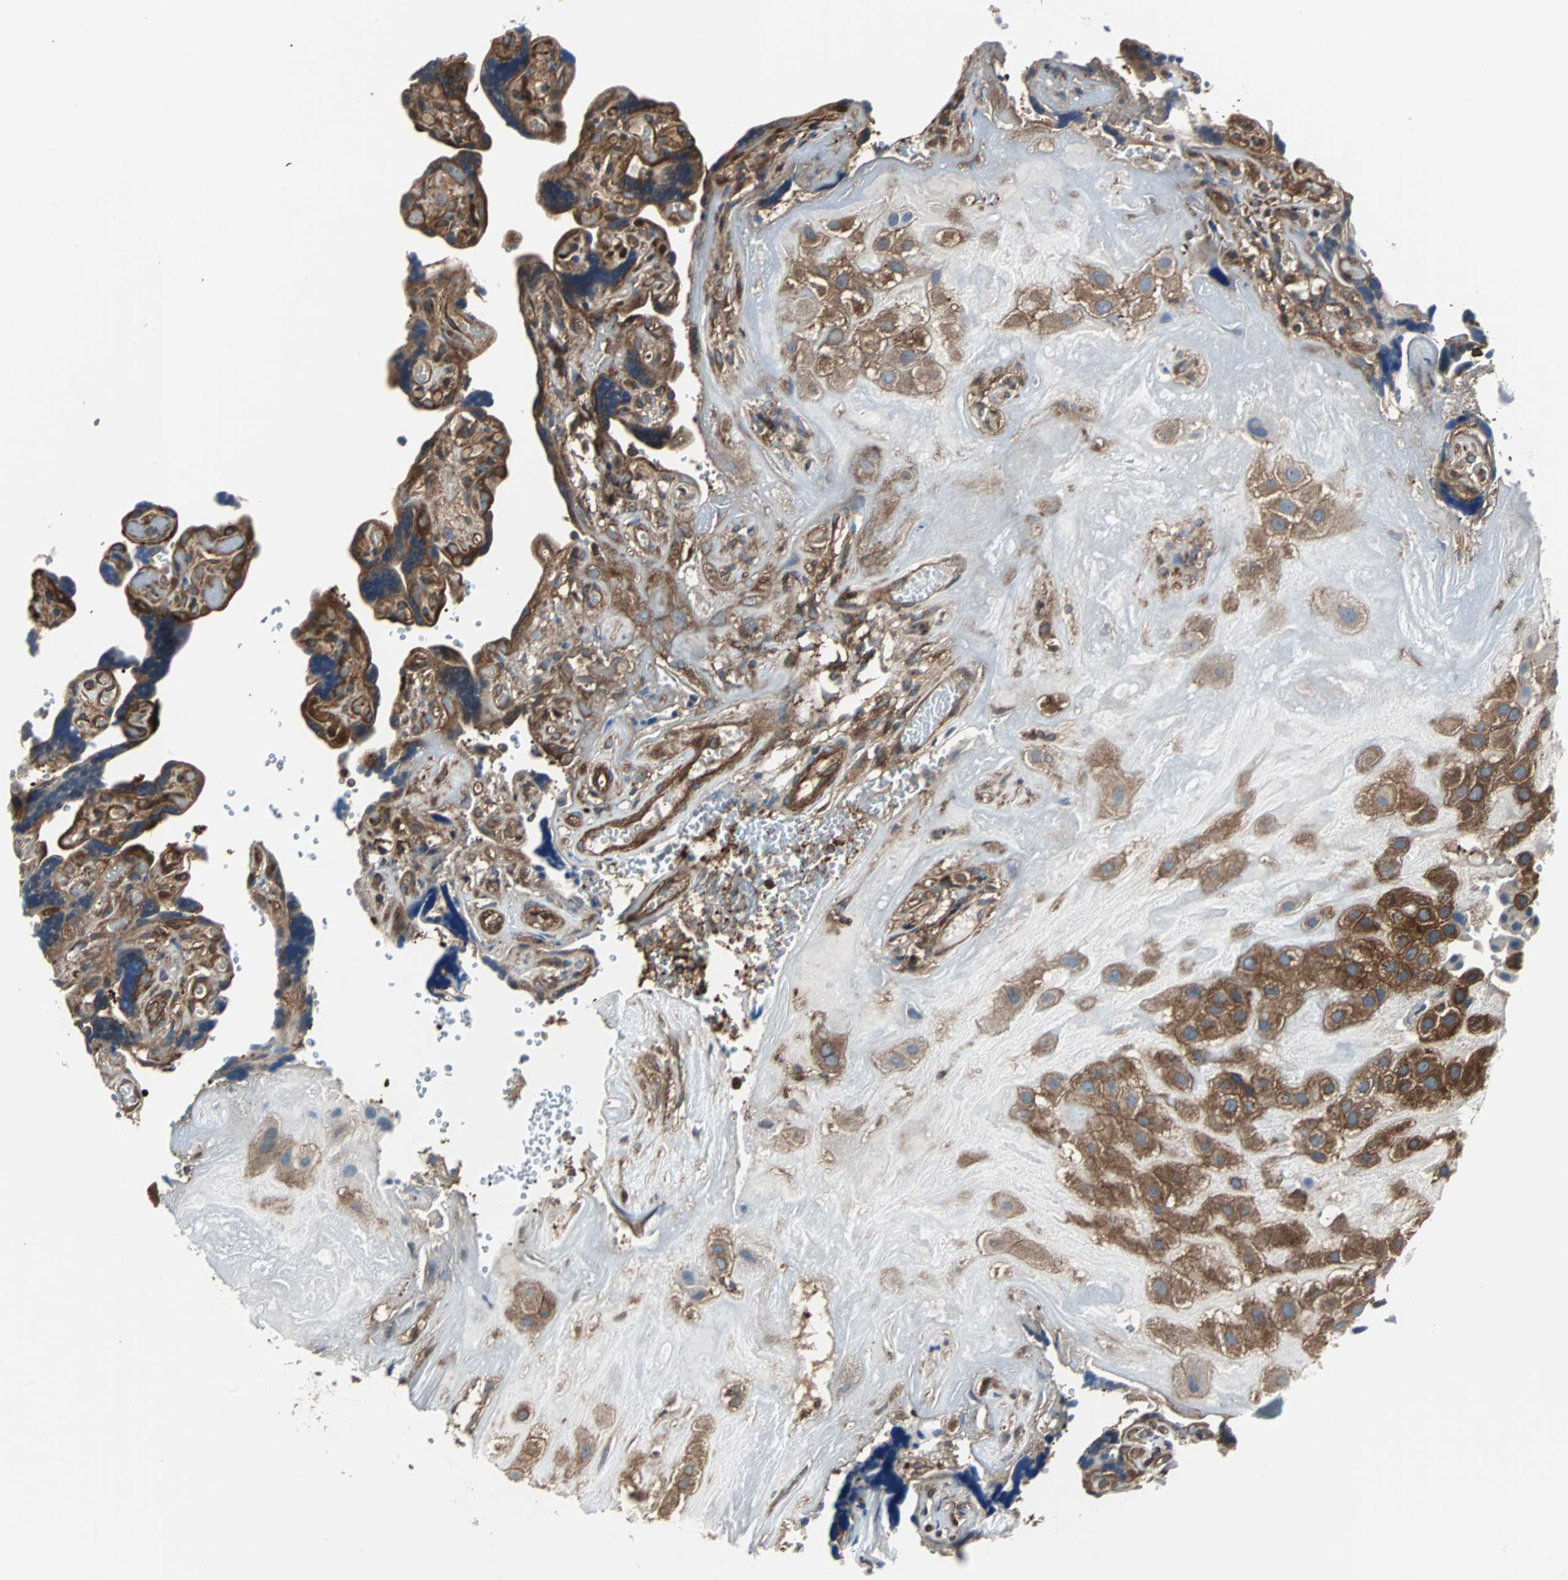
{"staining": {"intensity": "strong", "quantity": ">75%", "location": "cytoplasmic/membranous"}, "tissue": "placenta", "cell_type": "Decidual cells", "image_type": "normal", "snomed": [{"axis": "morphology", "description": "Normal tissue, NOS"}, {"axis": "topography", "description": "Placenta"}], "caption": "Immunohistochemistry micrograph of unremarkable placenta: human placenta stained using immunohistochemistry displays high levels of strong protein expression localized specifically in the cytoplasmic/membranous of decidual cells, appearing as a cytoplasmic/membranous brown color.", "gene": "RELA", "patient": {"sex": "female", "age": 30}}